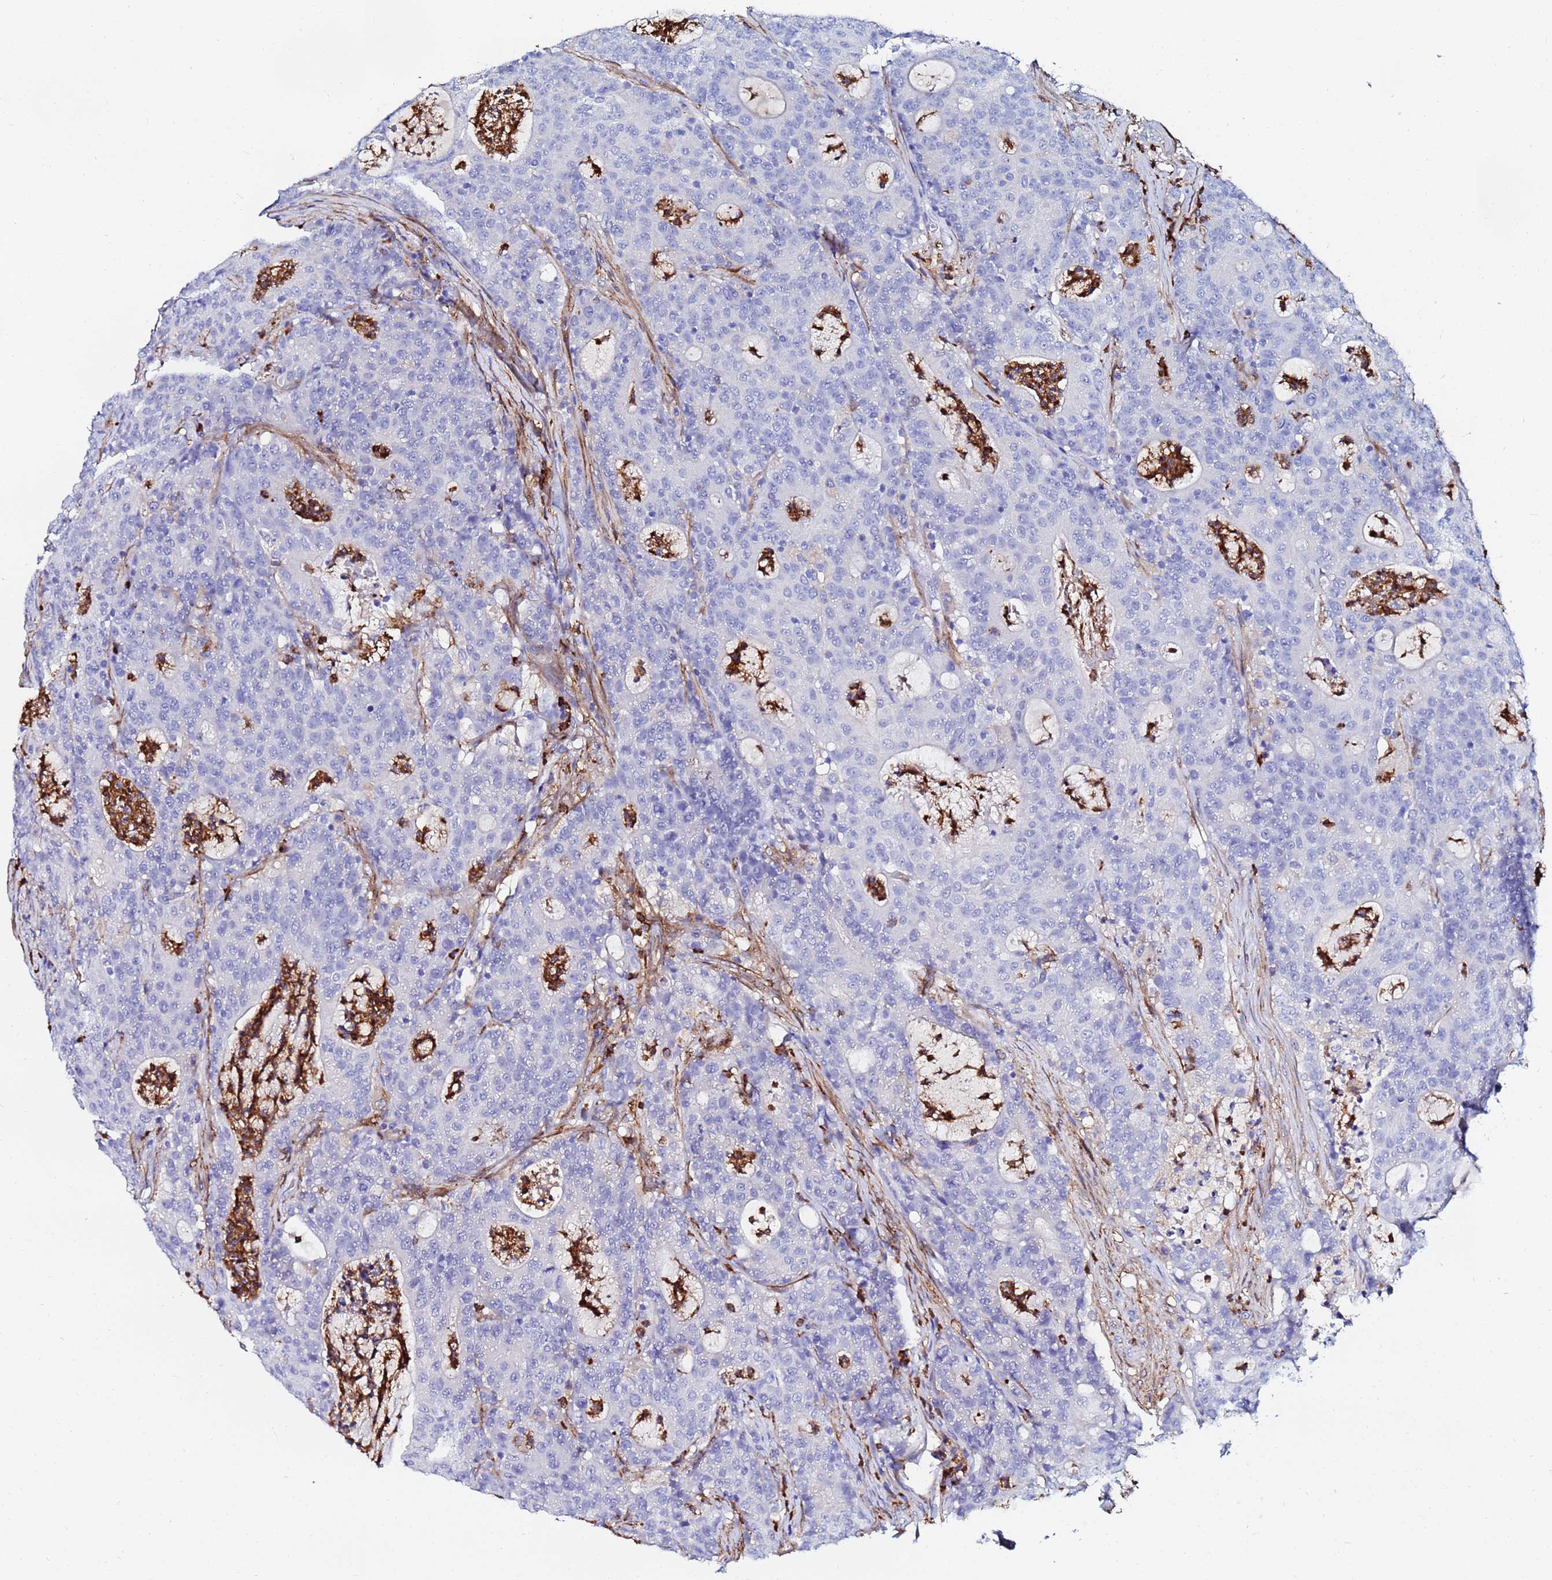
{"staining": {"intensity": "negative", "quantity": "none", "location": "none"}, "tissue": "colorectal cancer", "cell_type": "Tumor cells", "image_type": "cancer", "snomed": [{"axis": "morphology", "description": "Adenocarcinoma, NOS"}, {"axis": "topography", "description": "Colon"}], "caption": "A histopathology image of human colorectal cancer (adenocarcinoma) is negative for staining in tumor cells.", "gene": "BASP1", "patient": {"sex": "male", "age": 83}}